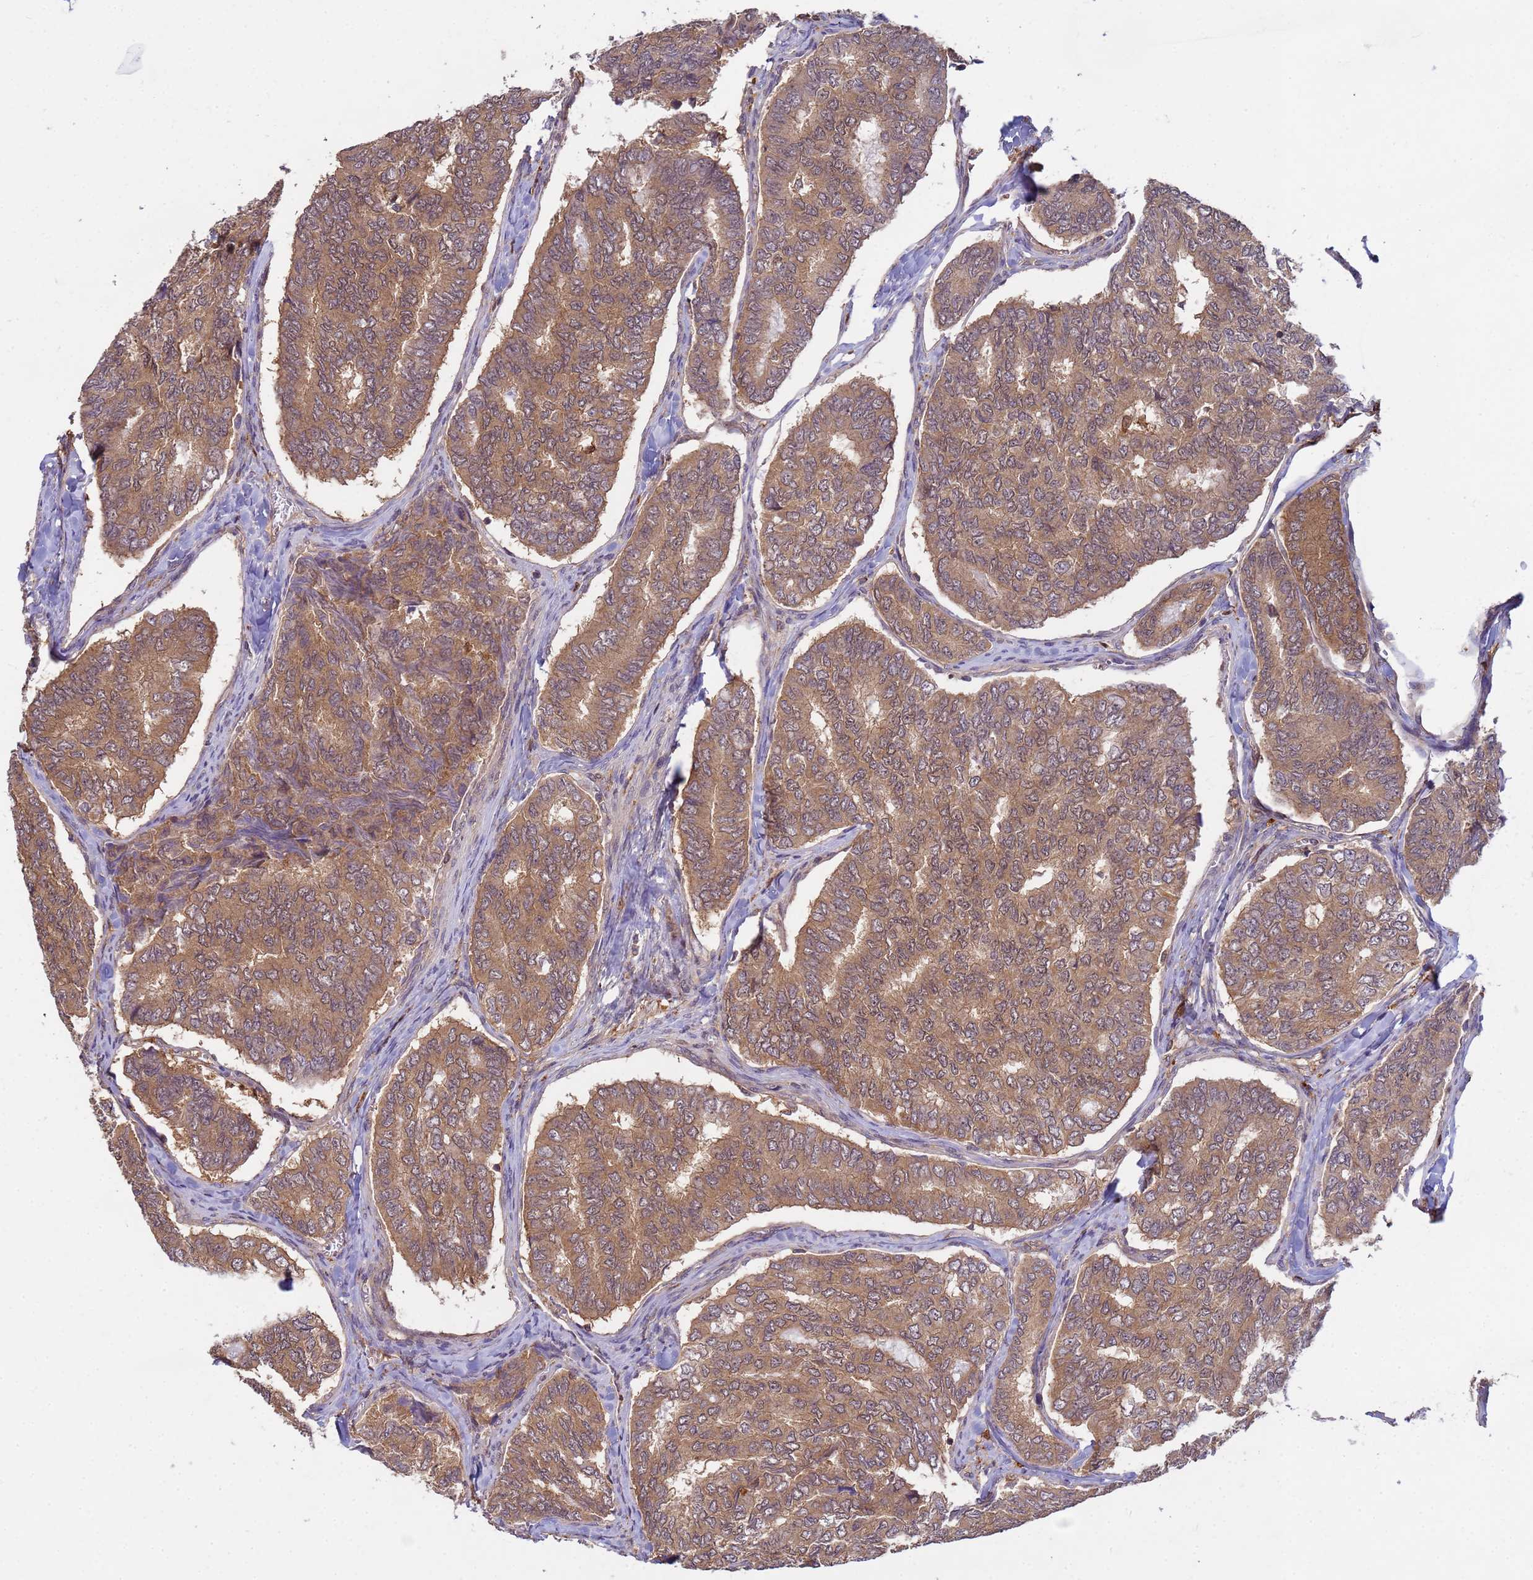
{"staining": {"intensity": "moderate", "quantity": ">75%", "location": "cytoplasmic/membranous"}, "tissue": "thyroid cancer", "cell_type": "Tumor cells", "image_type": "cancer", "snomed": [{"axis": "morphology", "description": "Papillary adenocarcinoma, NOS"}, {"axis": "topography", "description": "Thyroid gland"}], "caption": "Protein expression analysis of human papillary adenocarcinoma (thyroid) reveals moderate cytoplasmic/membranous expression in approximately >75% of tumor cells.", "gene": "NPEPPS", "patient": {"sex": "female", "age": 35}}